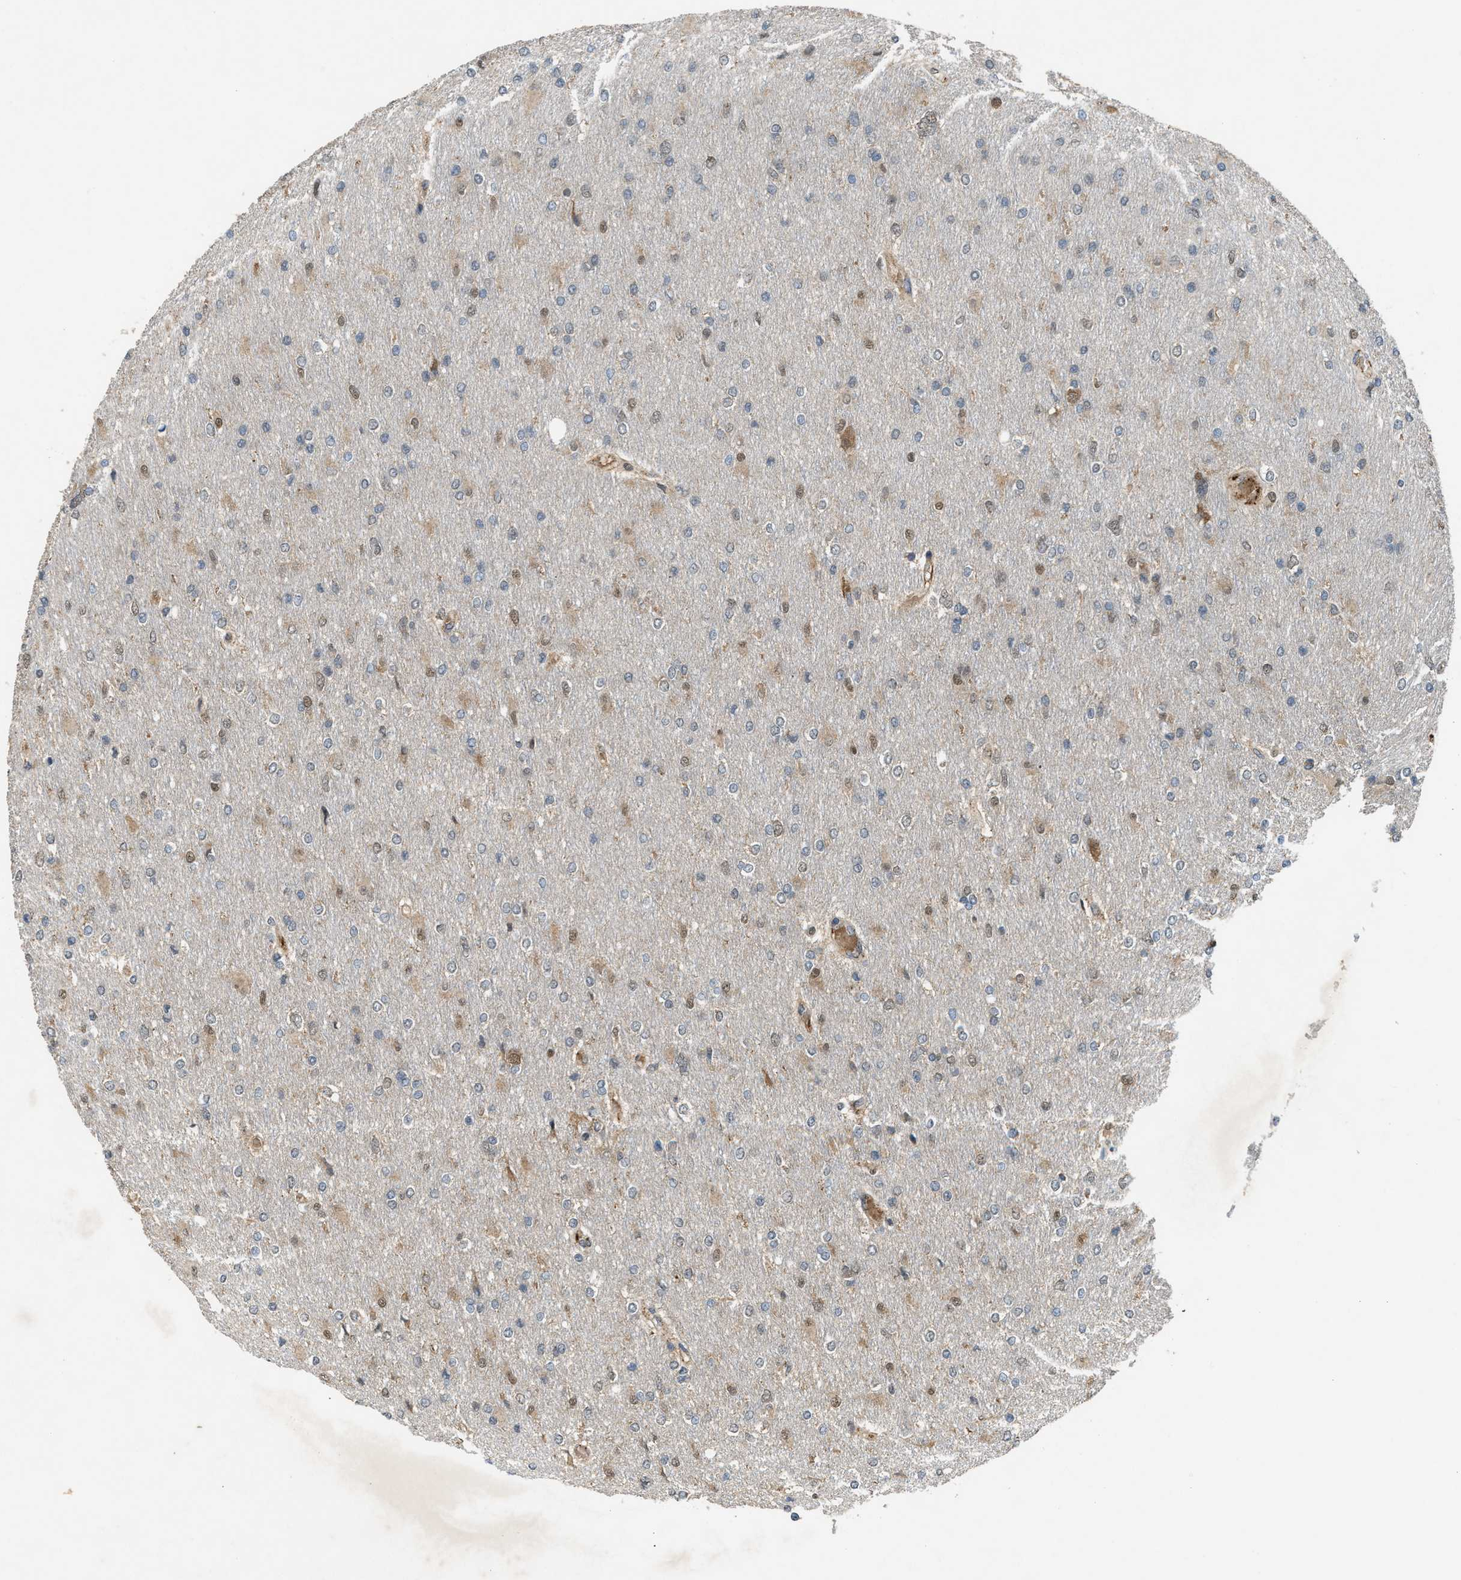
{"staining": {"intensity": "weak", "quantity": "25%-75%", "location": "cytoplasmic/membranous"}, "tissue": "glioma", "cell_type": "Tumor cells", "image_type": "cancer", "snomed": [{"axis": "morphology", "description": "Glioma, malignant, High grade"}, {"axis": "topography", "description": "Cerebral cortex"}], "caption": "The histopathology image reveals immunohistochemical staining of glioma. There is weak cytoplasmic/membranous positivity is identified in approximately 25%-75% of tumor cells.", "gene": "ARHGEF5", "patient": {"sex": "female", "age": 36}}